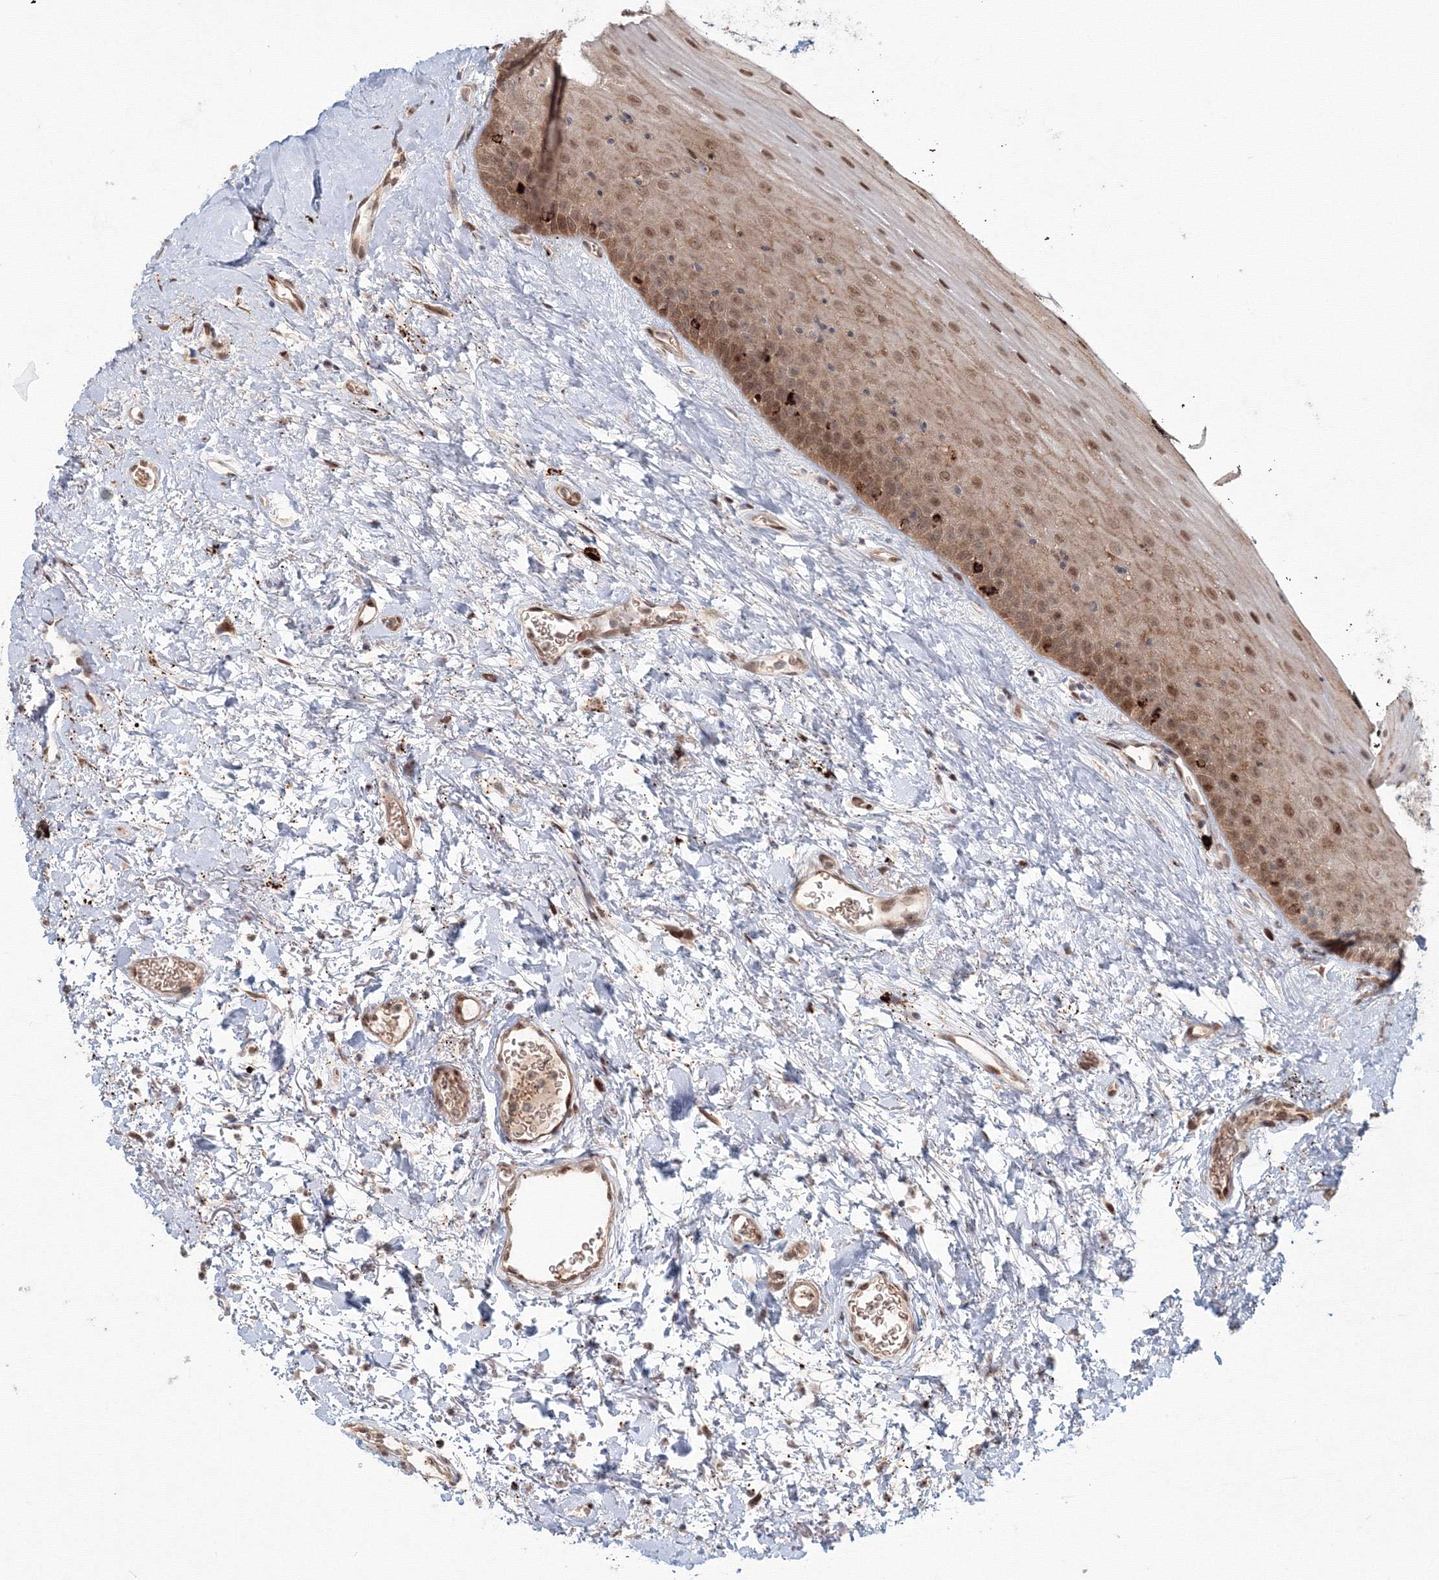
{"staining": {"intensity": "moderate", "quantity": ">75%", "location": "cytoplasmic/membranous,nuclear"}, "tissue": "oral mucosa", "cell_type": "Squamous epithelial cells", "image_type": "normal", "snomed": [{"axis": "morphology", "description": "Normal tissue, NOS"}, {"axis": "topography", "description": "Oral tissue"}], "caption": "A medium amount of moderate cytoplasmic/membranous,nuclear staining is identified in about >75% of squamous epithelial cells in normal oral mucosa. (DAB = brown stain, brightfield microscopy at high magnification).", "gene": "SH3PXD2A", "patient": {"sex": "male", "age": 74}}